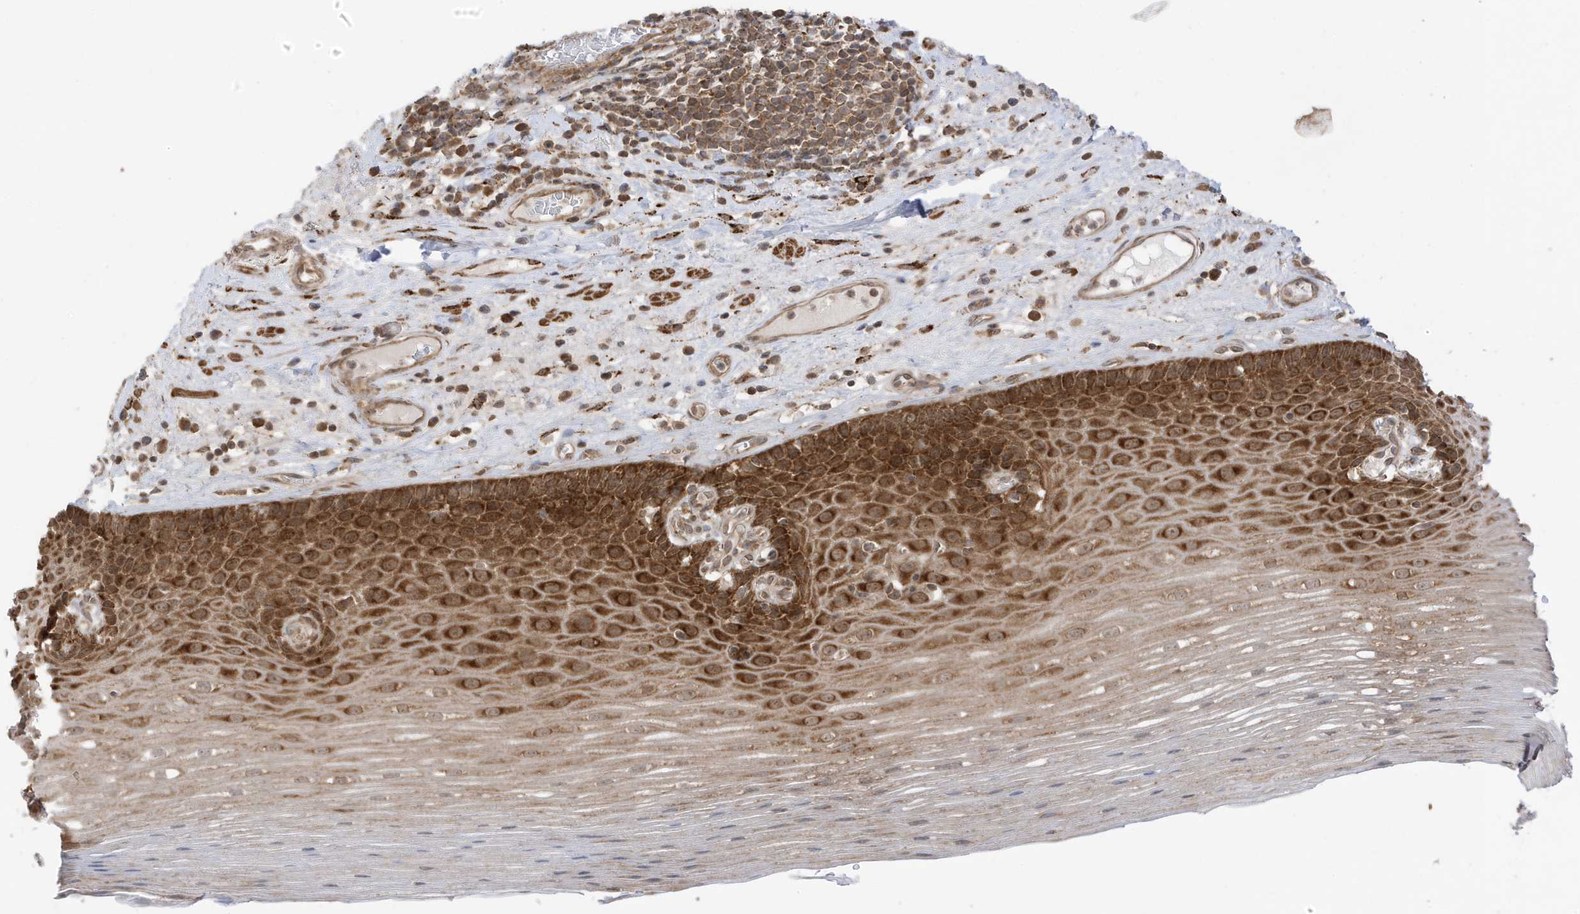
{"staining": {"intensity": "strong", "quantity": ">75%", "location": "cytoplasmic/membranous"}, "tissue": "esophagus", "cell_type": "Squamous epithelial cells", "image_type": "normal", "snomed": [{"axis": "morphology", "description": "Normal tissue, NOS"}, {"axis": "topography", "description": "Esophagus"}], "caption": "Esophagus stained with immunohistochemistry (IHC) displays strong cytoplasmic/membranous positivity in about >75% of squamous epithelial cells.", "gene": "DHX36", "patient": {"sex": "male", "age": 62}}